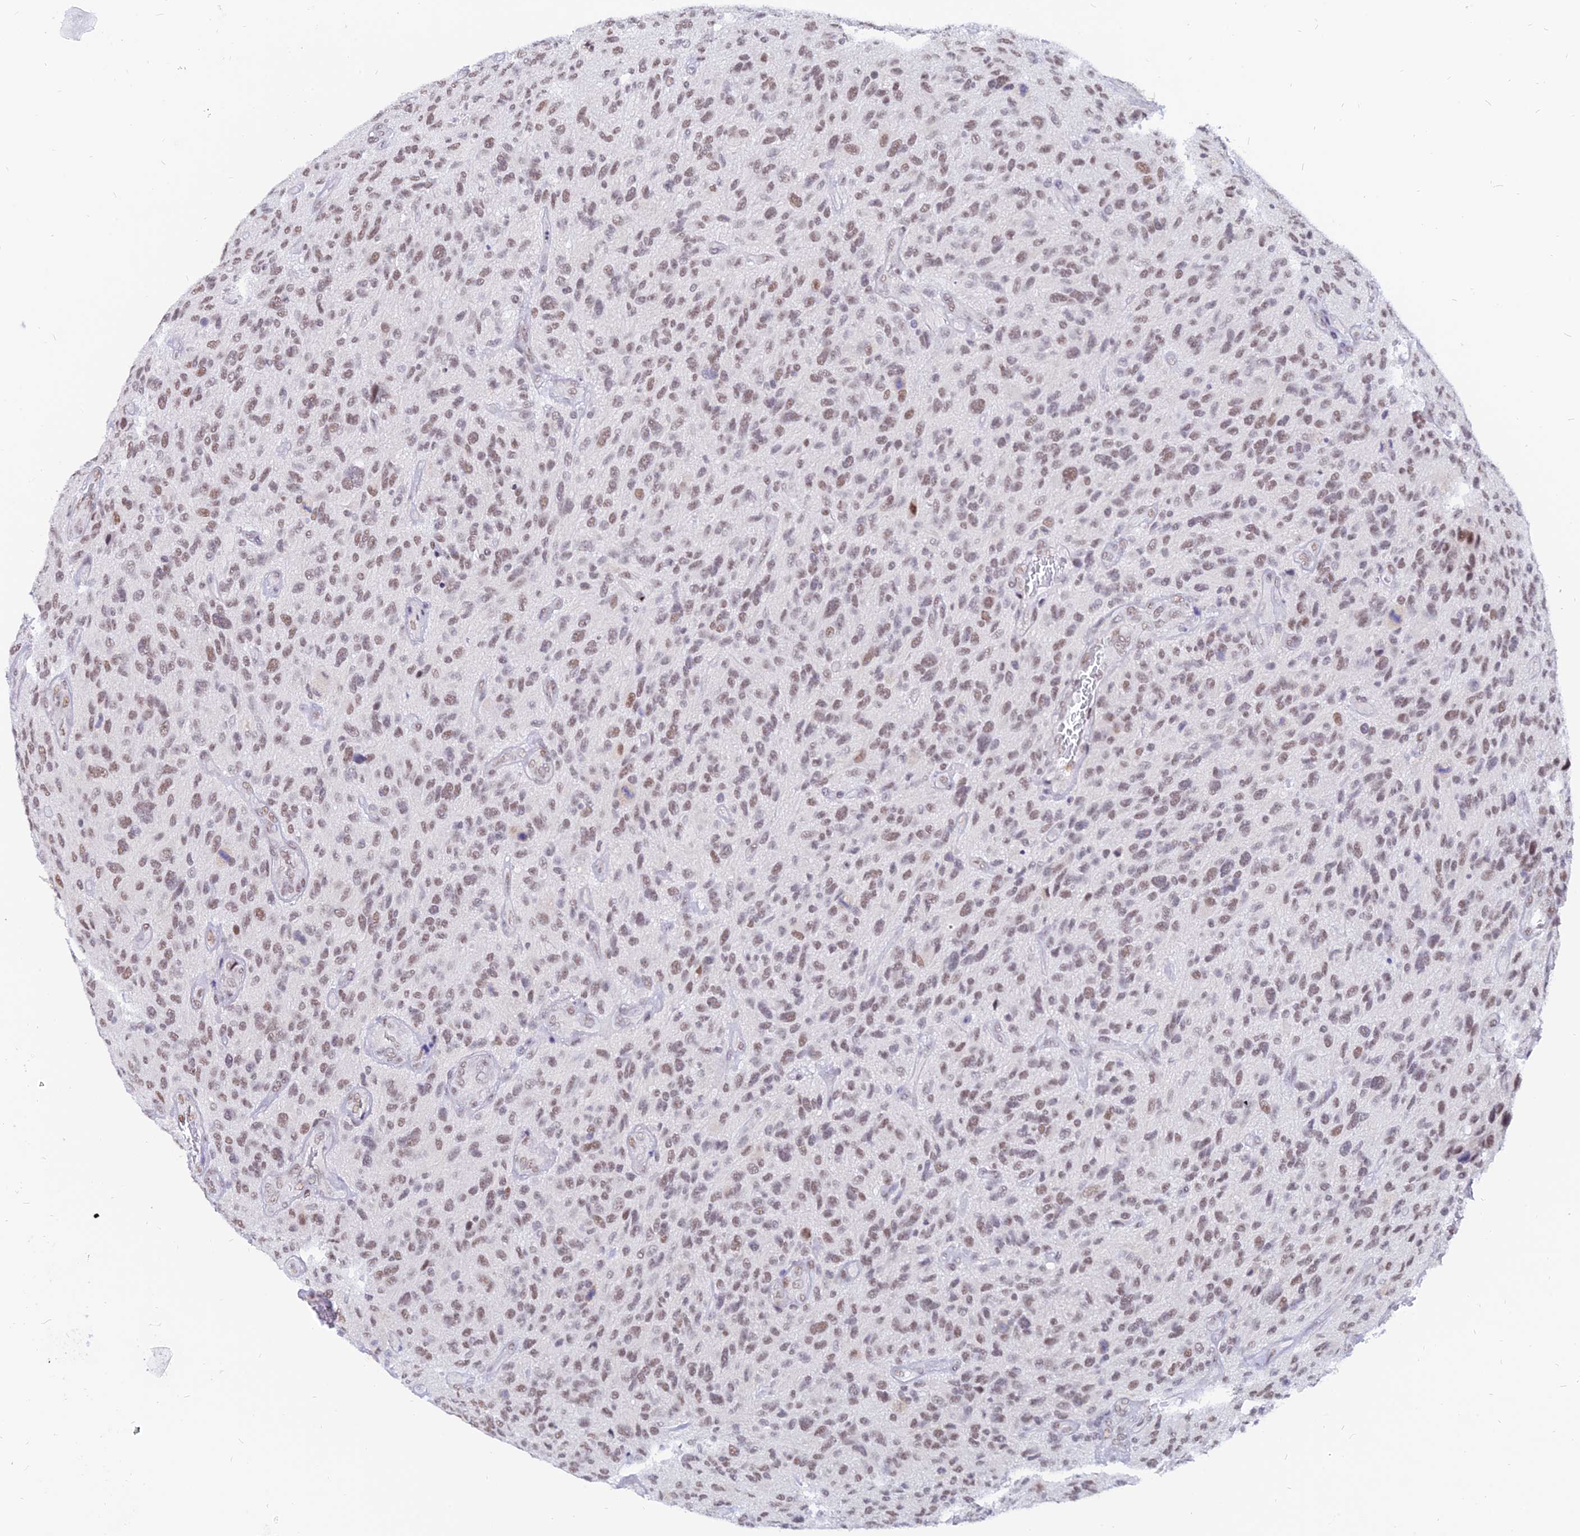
{"staining": {"intensity": "weak", "quantity": ">75%", "location": "nuclear"}, "tissue": "glioma", "cell_type": "Tumor cells", "image_type": "cancer", "snomed": [{"axis": "morphology", "description": "Glioma, malignant, High grade"}, {"axis": "topography", "description": "Brain"}], "caption": "Immunohistochemistry (IHC) micrograph of malignant glioma (high-grade) stained for a protein (brown), which reveals low levels of weak nuclear staining in approximately >75% of tumor cells.", "gene": "DPY30", "patient": {"sex": "male", "age": 47}}